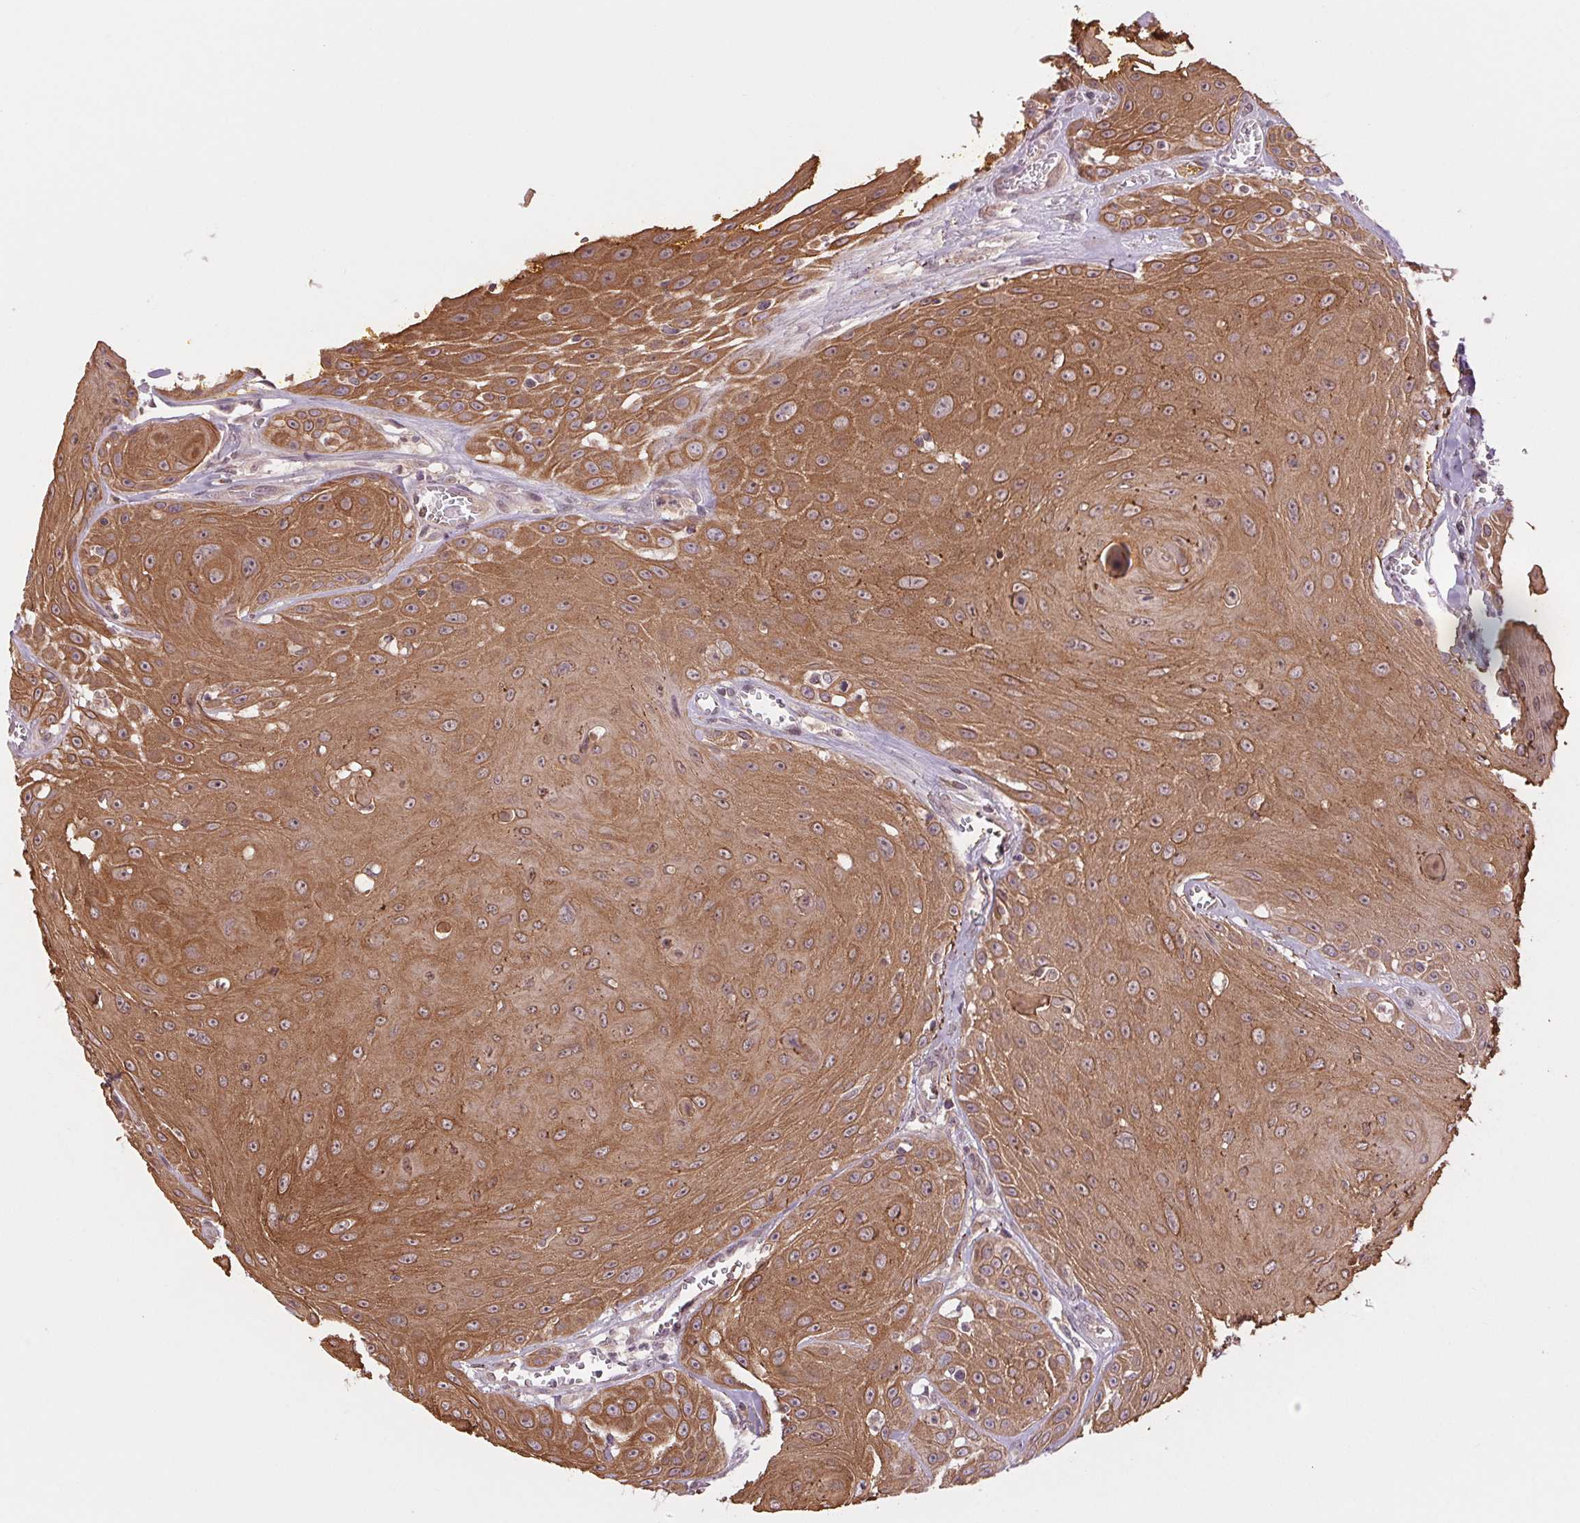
{"staining": {"intensity": "moderate", "quantity": ">75%", "location": "cytoplasmic/membranous"}, "tissue": "head and neck cancer", "cell_type": "Tumor cells", "image_type": "cancer", "snomed": [{"axis": "morphology", "description": "Squamous cell carcinoma, NOS"}, {"axis": "topography", "description": "Oral tissue"}, {"axis": "topography", "description": "Head-Neck"}], "caption": "This photomicrograph displays head and neck squamous cell carcinoma stained with immunohistochemistry to label a protein in brown. The cytoplasmic/membranous of tumor cells show moderate positivity for the protein. Nuclei are counter-stained blue.", "gene": "MAP3K5", "patient": {"sex": "male", "age": 81}}